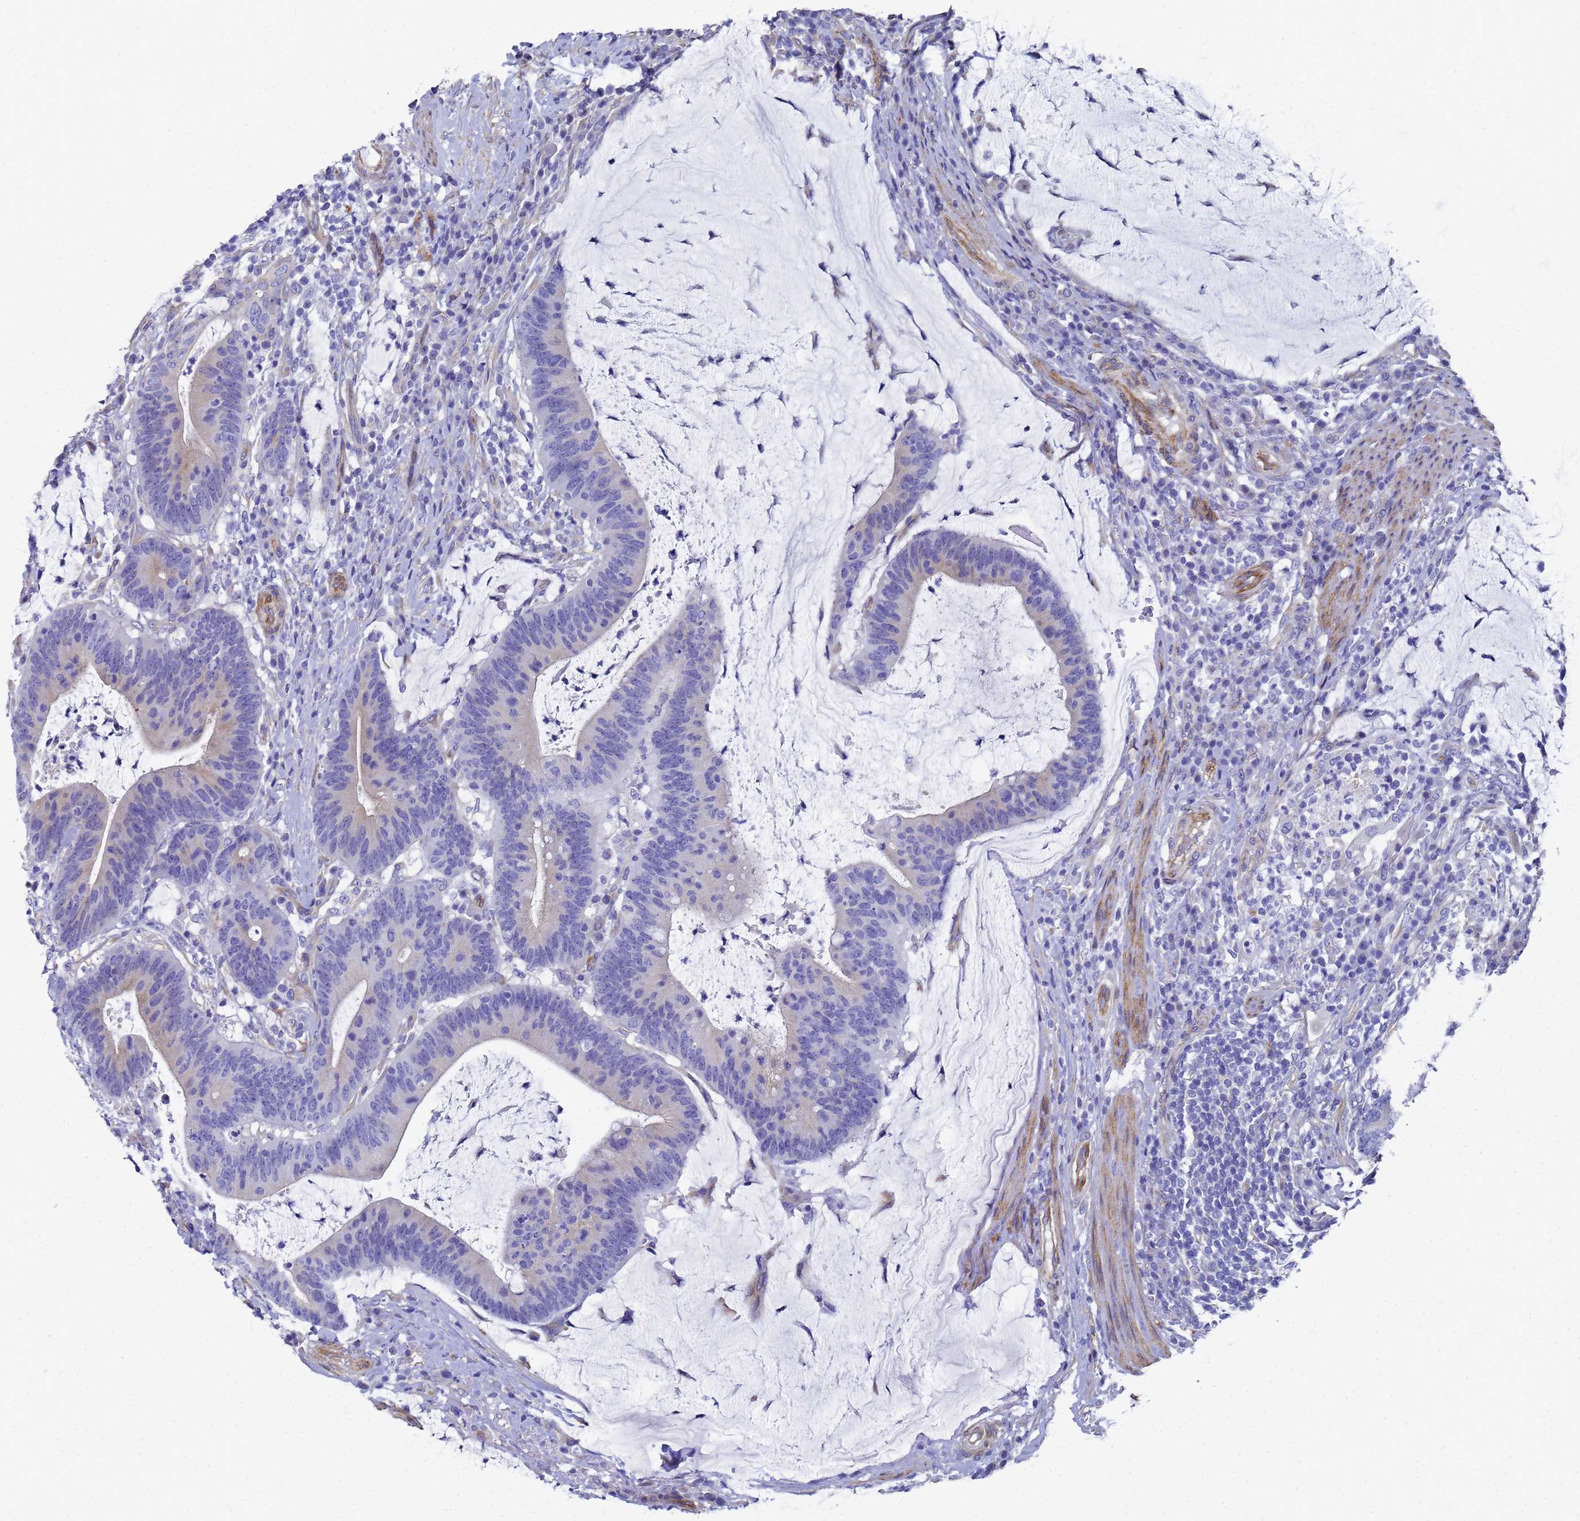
{"staining": {"intensity": "negative", "quantity": "none", "location": "none"}, "tissue": "colorectal cancer", "cell_type": "Tumor cells", "image_type": "cancer", "snomed": [{"axis": "morphology", "description": "Adenocarcinoma, NOS"}, {"axis": "topography", "description": "Colon"}], "caption": "A high-resolution image shows immunohistochemistry (IHC) staining of colorectal cancer, which demonstrates no significant staining in tumor cells. The staining is performed using DAB brown chromogen with nuclei counter-stained in using hematoxylin.", "gene": "TUBB1", "patient": {"sex": "female", "age": 66}}